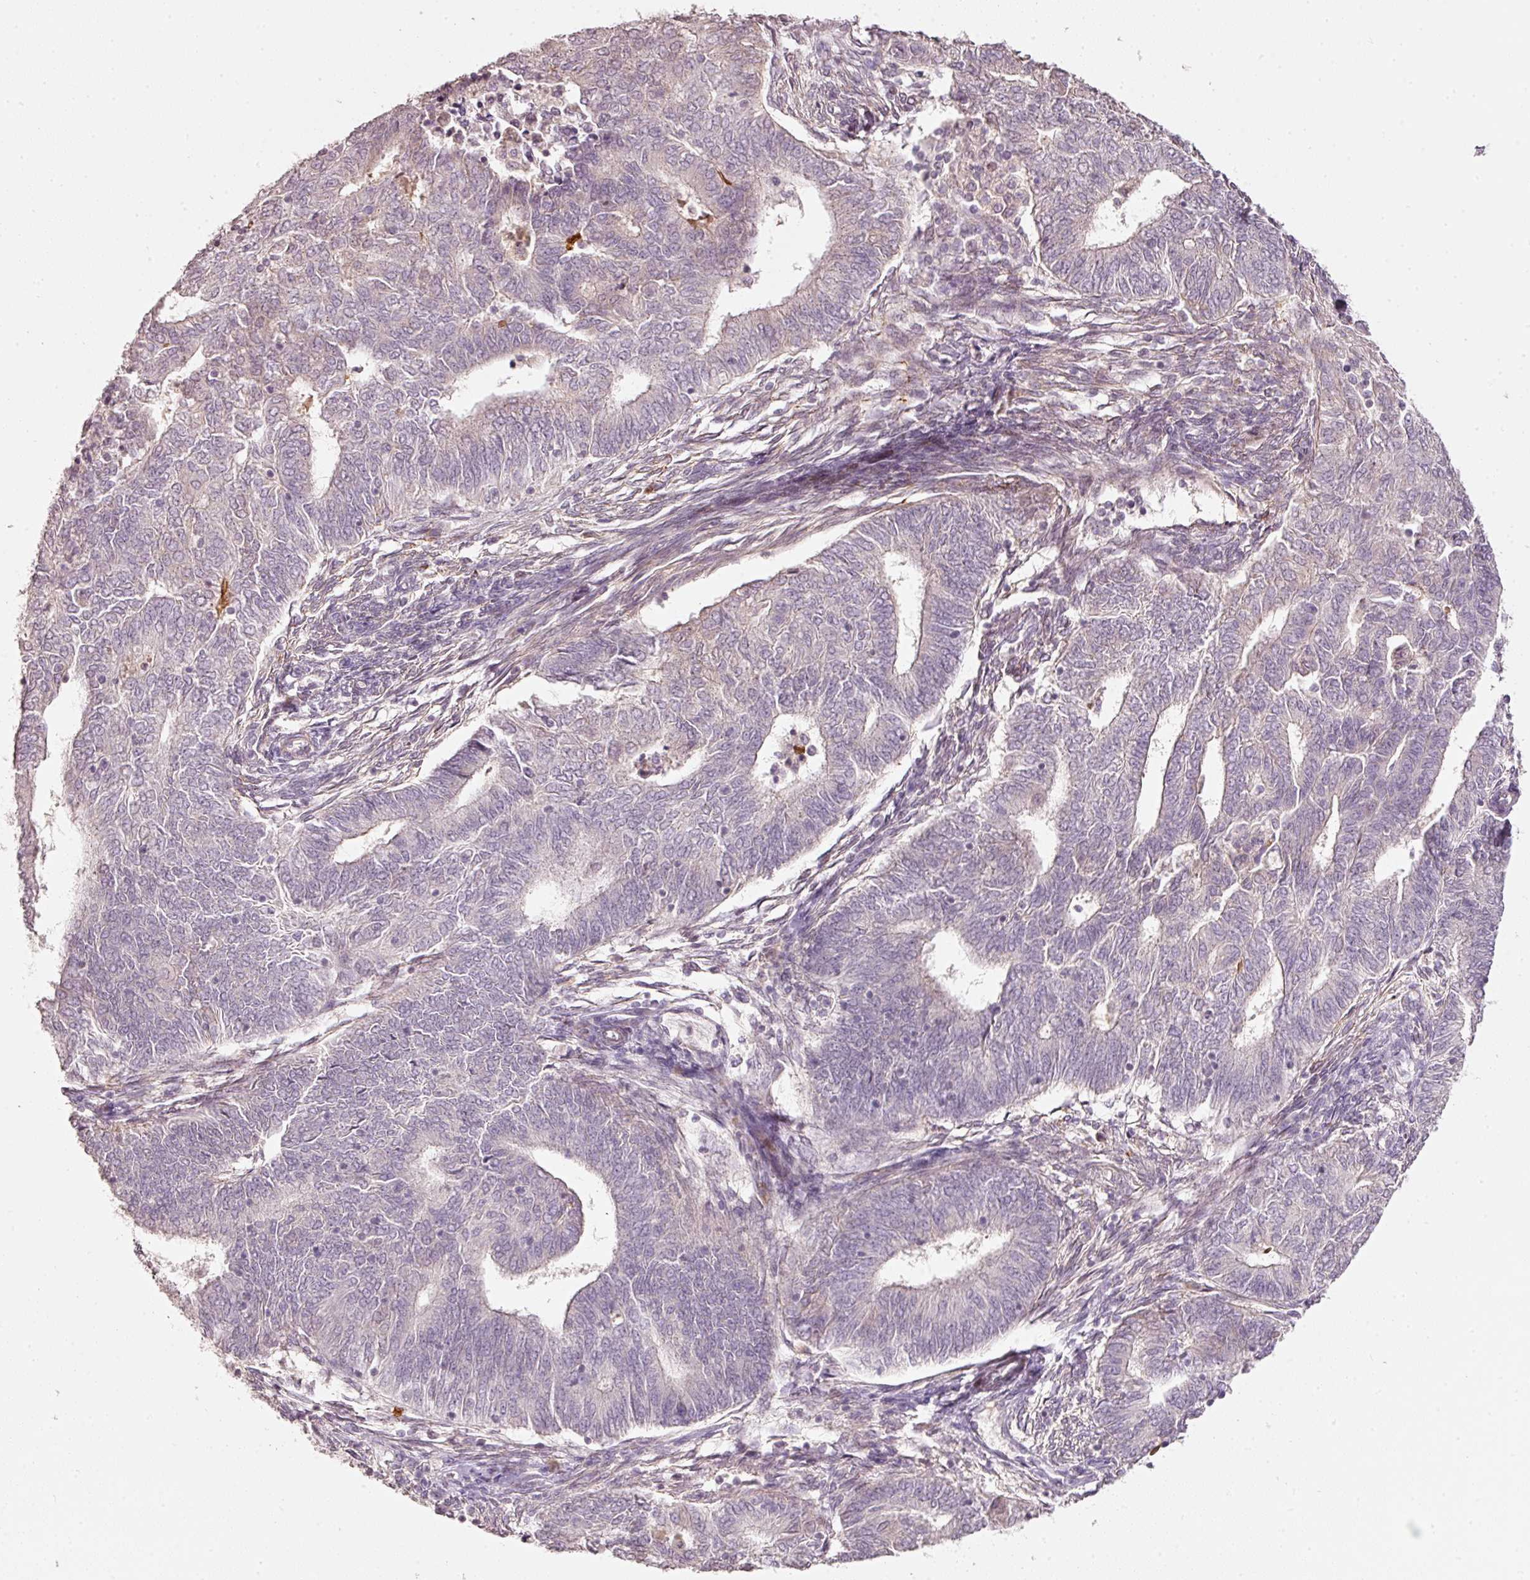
{"staining": {"intensity": "negative", "quantity": "none", "location": "none"}, "tissue": "endometrial cancer", "cell_type": "Tumor cells", "image_type": "cancer", "snomed": [{"axis": "morphology", "description": "Adenocarcinoma, NOS"}, {"axis": "topography", "description": "Endometrium"}], "caption": "Immunohistochemistry histopathology image of neoplastic tissue: human adenocarcinoma (endometrial) stained with DAB (3,3'-diaminobenzidine) shows no significant protein positivity in tumor cells.", "gene": "TOB2", "patient": {"sex": "female", "age": 62}}